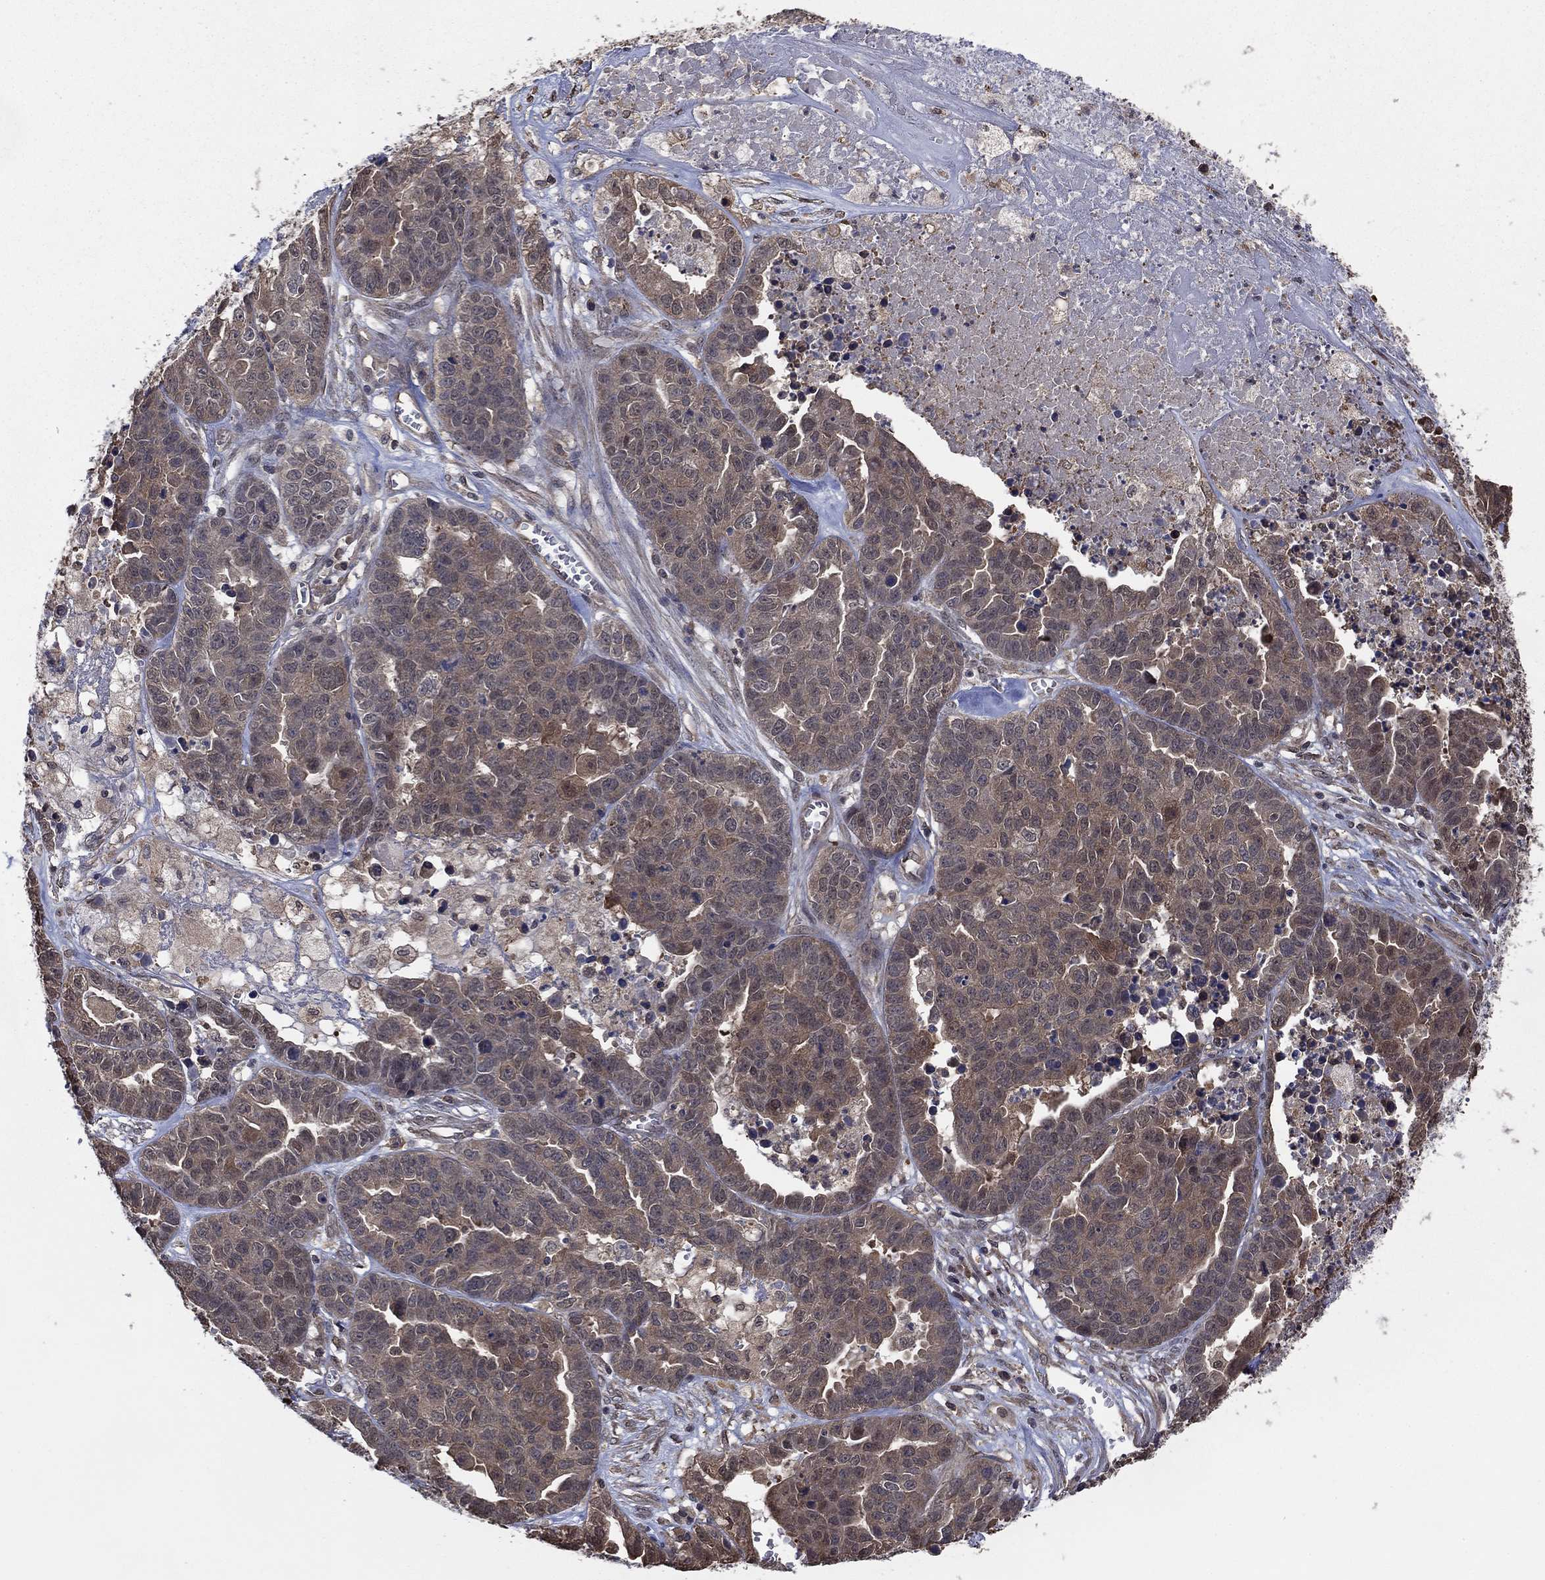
{"staining": {"intensity": "moderate", "quantity": "<25%", "location": "cytoplasmic/membranous,nuclear"}, "tissue": "ovarian cancer", "cell_type": "Tumor cells", "image_type": "cancer", "snomed": [{"axis": "morphology", "description": "Cystadenocarcinoma, serous, NOS"}, {"axis": "topography", "description": "Ovary"}], "caption": "Protein analysis of ovarian cancer (serous cystadenocarcinoma) tissue displays moderate cytoplasmic/membranous and nuclear positivity in about <25% of tumor cells.", "gene": "RNF114", "patient": {"sex": "female", "age": 87}}